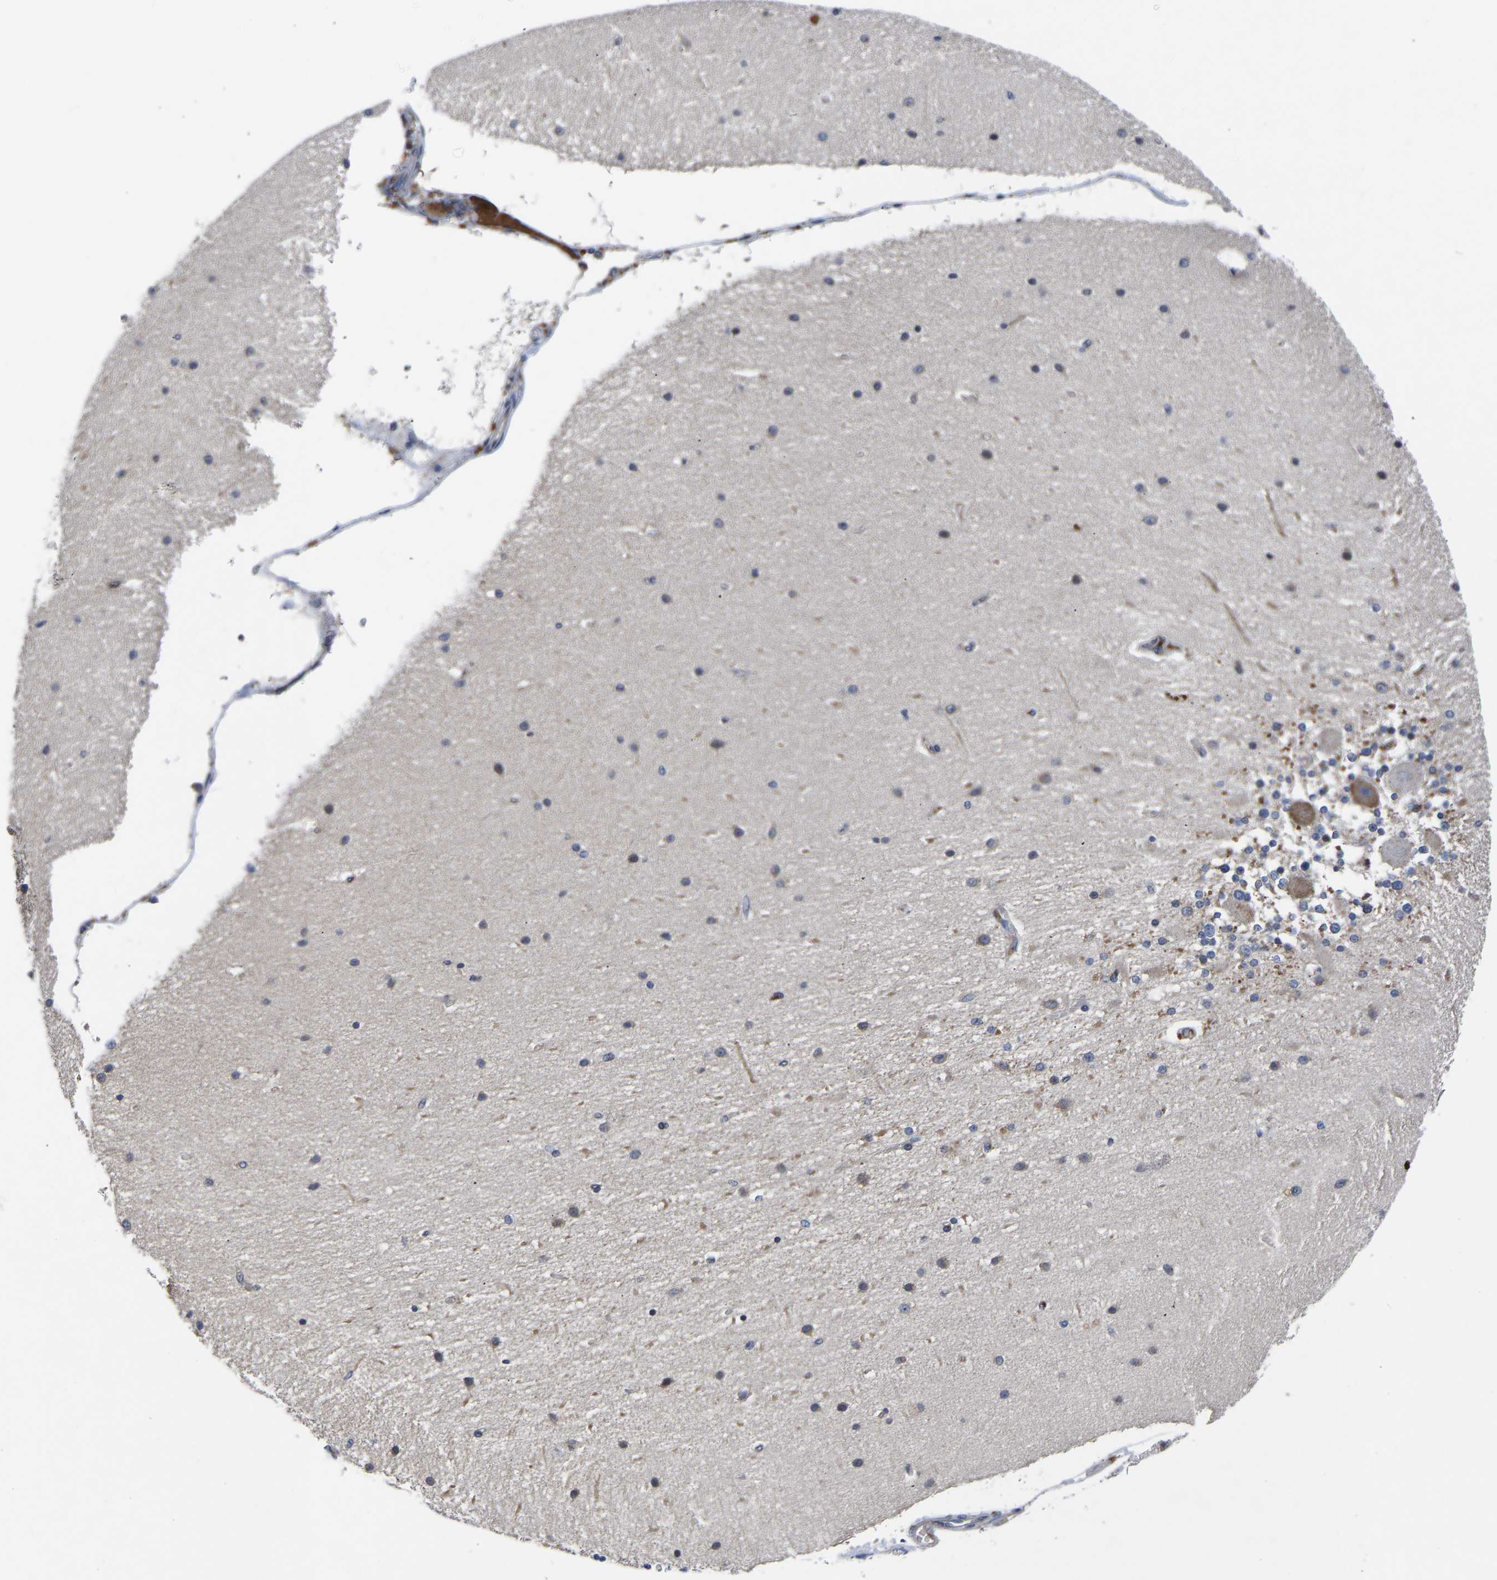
{"staining": {"intensity": "weak", "quantity": "<25%", "location": "cytoplasmic/membranous"}, "tissue": "cerebellum", "cell_type": "Cells in granular layer", "image_type": "normal", "snomed": [{"axis": "morphology", "description": "Normal tissue, NOS"}, {"axis": "topography", "description": "Cerebellum"}], "caption": "Cerebellum was stained to show a protein in brown. There is no significant staining in cells in granular layer. (DAB (3,3'-diaminobenzidine) IHC with hematoxylin counter stain).", "gene": "FRRS1", "patient": {"sex": "female", "age": 54}}